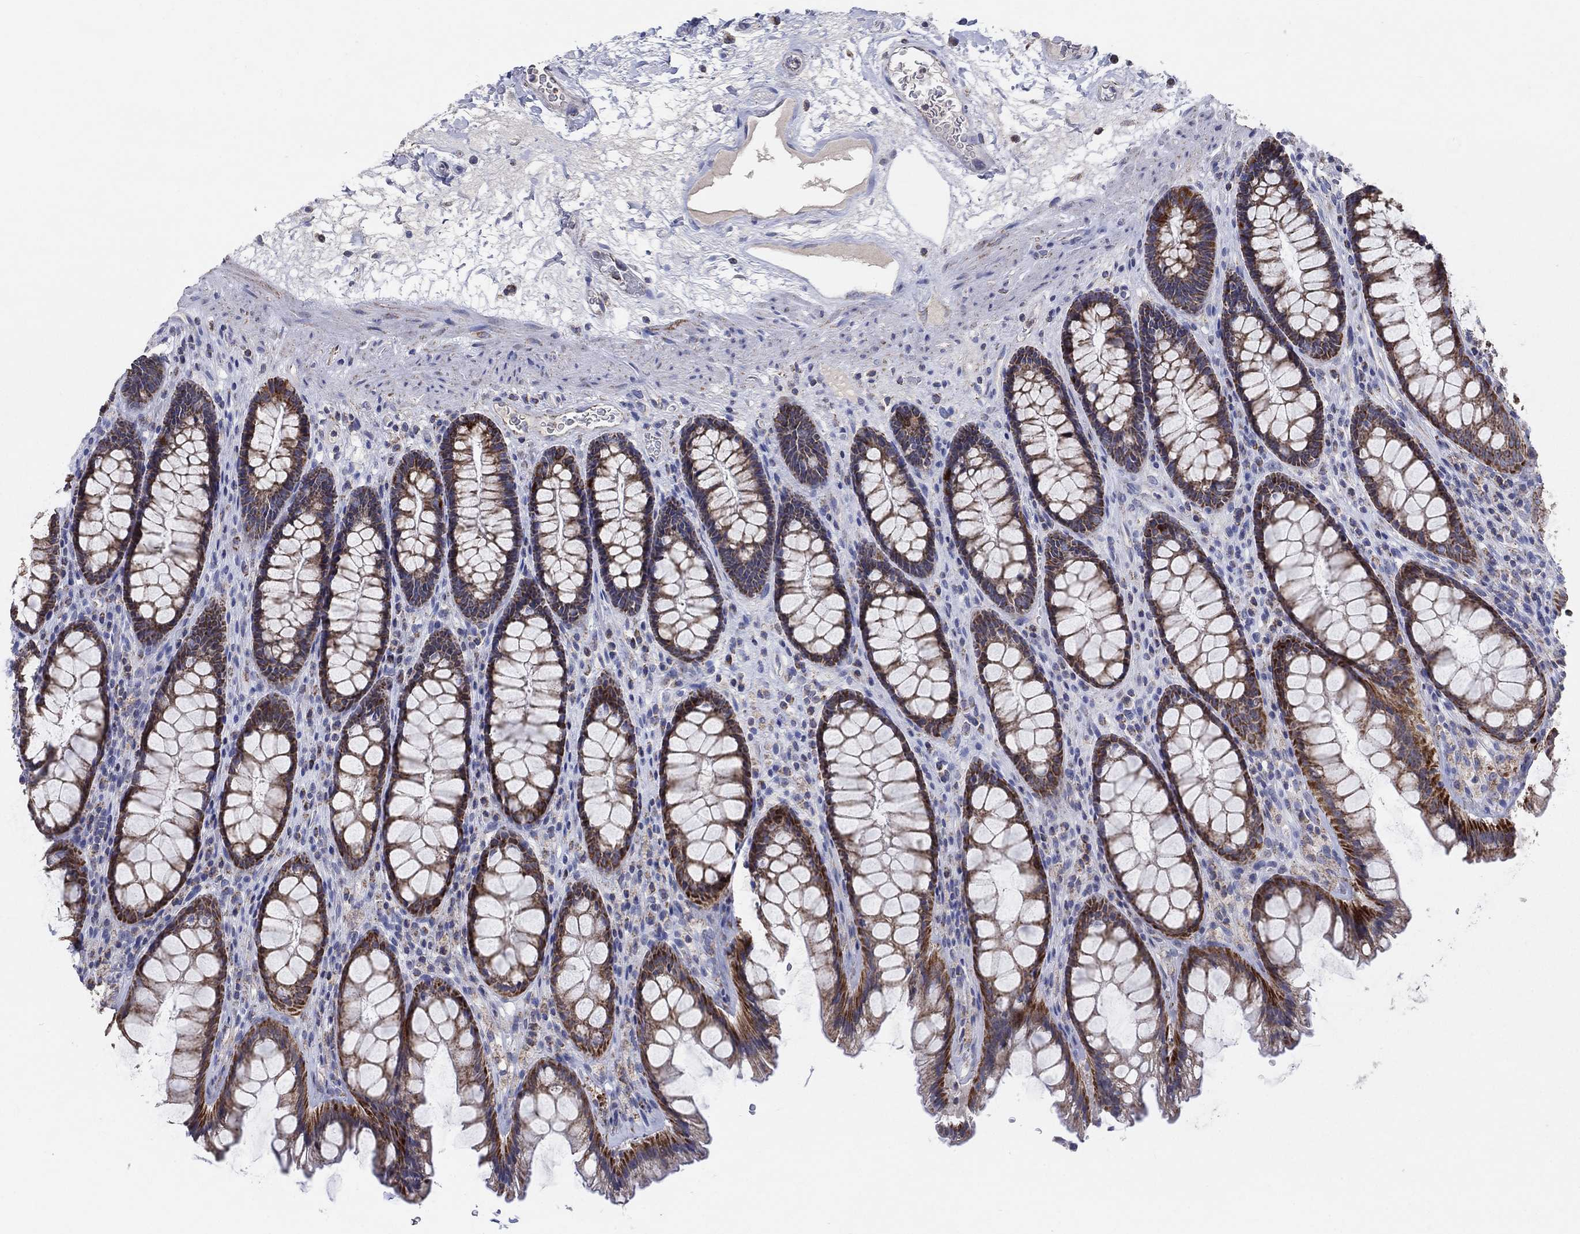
{"staining": {"intensity": "strong", "quantity": ">75%", "location": "cytoplasmic/membranous"}, "tissue": "rectum", "cell_type": "Glandular cells", "image_type": "normal", "snomed": [{"axis": "morphology", "description": "Normal tissue, NOS"}, {"axis": "topography", "description": "Rectum"}], "caption": "High-power microscopy captured an immunohistochemistry (IHC) photomicrograph of normal rectum, revealing strong cytoplasmic/membranous positivity in approximately >75% of glandular cells. (DAB IHC with brightfield microscopy, high magnification).", "gene": "C9orf85", "patient": {"sex": "male", "age": 72}}